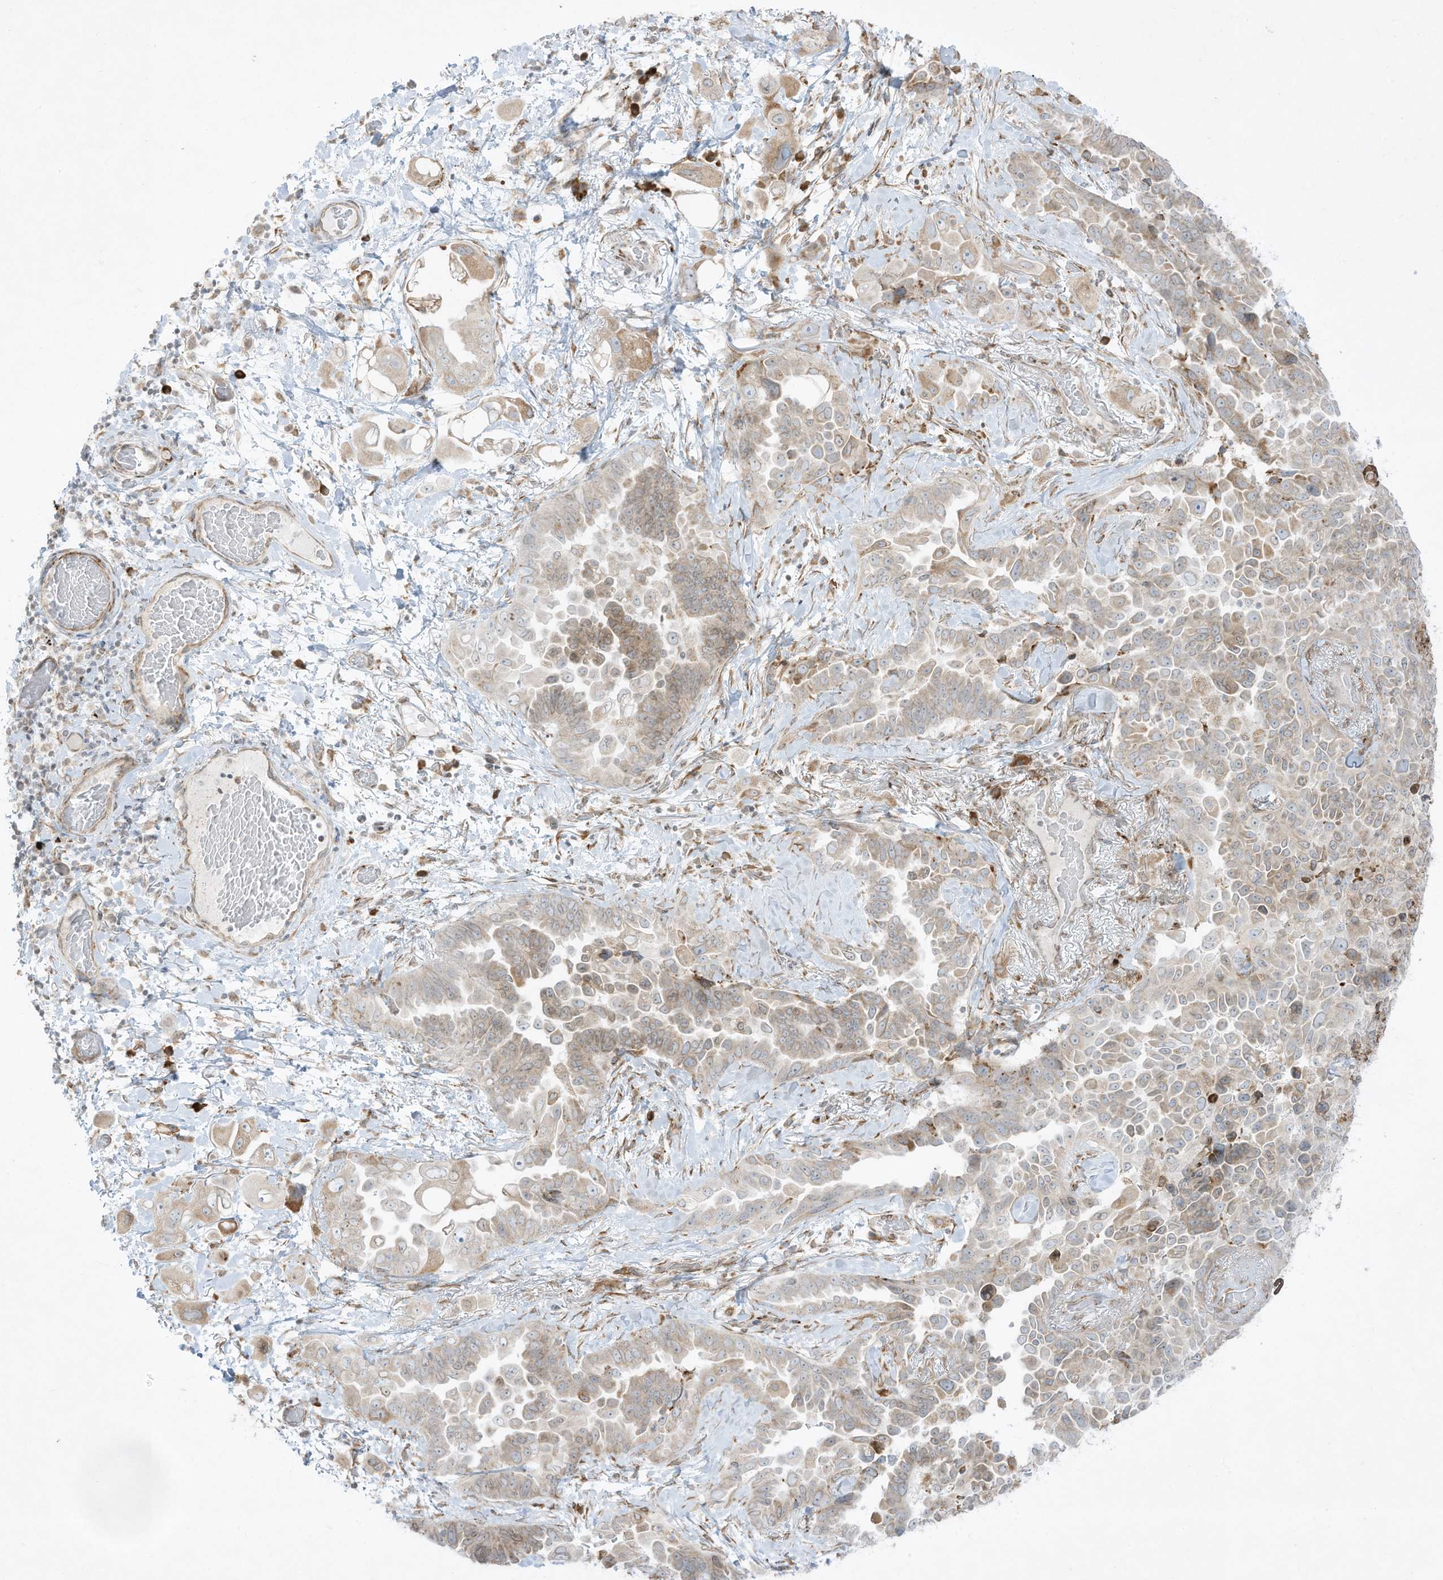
{"staining": {"intensity": "weak", "quantity": "<25%", "location": "cytoplasmic/membranous"}, "tissue": "lung cancer", "cell_type": "Tumor cells", "image_type": "cancer", "snomed": [{"axis": "morphology", "description": "Adenocarcinoma, NOS"}, {"axis": "topography", "description": "Lung"}], "caption": "Lung cancer (adenocarcinoma) was stained to show a protein in brown. There is no significant expression in tumor cells. (DAB (3,3'-diaminobenzidine) immunohistochemistry (IHC) visualized using brightfield microscopy, high magnification).", "gene": "PTK6", "patient": {"sex": "female", "age": 67}}